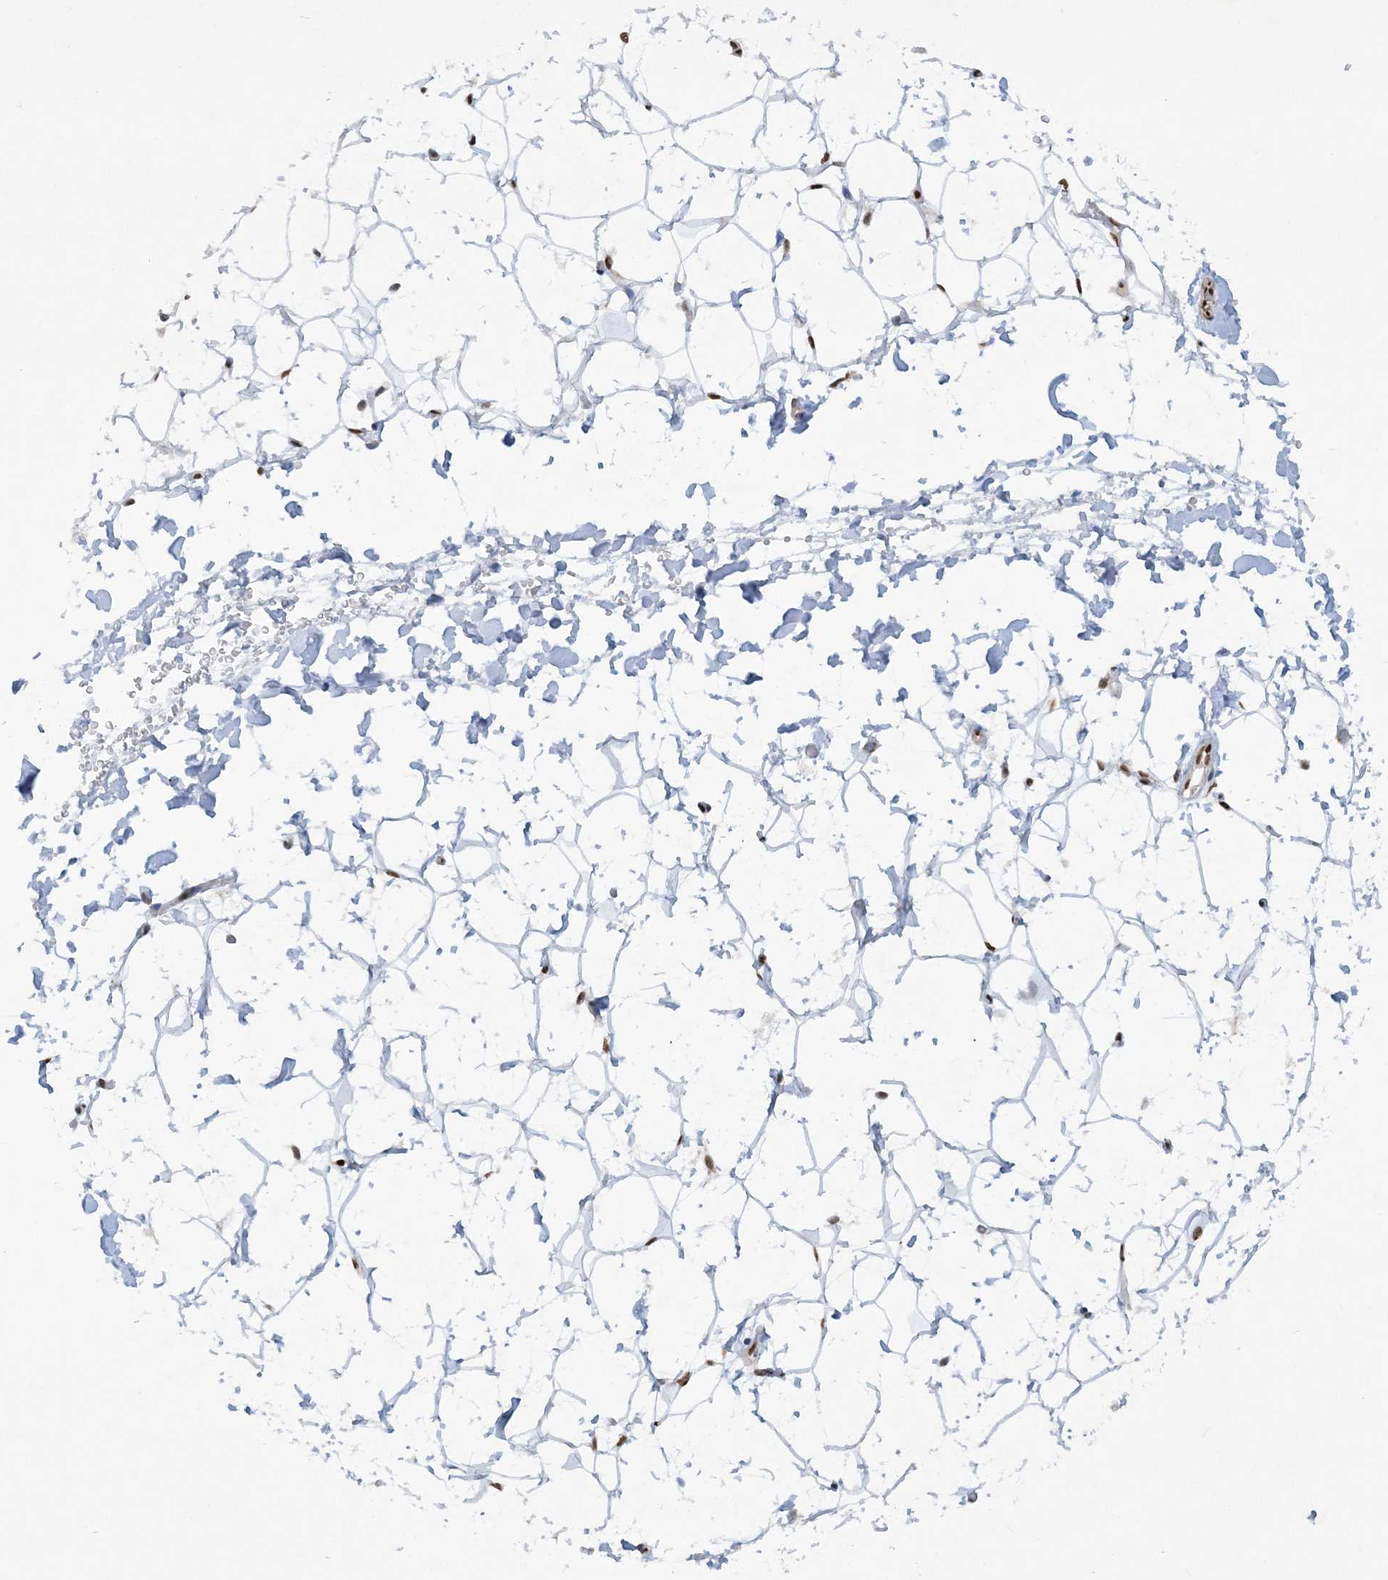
{"staining": {"intensity": "strong", "quantity": ">75%", "location": "nuclear"}, "tissue": "adipose tissue", "cell_type": "Adipocytes", "image_type": "normal", "snomed": [{"axis": "morphology", "description": "Normal tissue, NOS"}, {"axis": "topography", "description": "Breast"}], "caption": "Immunohistochemistry staining of normal adipose tissue, which reveals high levels of strong nuclear expression in about >75% of adipocytes indicating strong nuclear protein staining. The staining was performed using DAB (3,3'-diaminobenzidine) (brown) for protein detection and nuclei were counterstained in hematoxylin (blue).", "gene": "DELE1", "patient": {"sex": "female", "age": 26}}